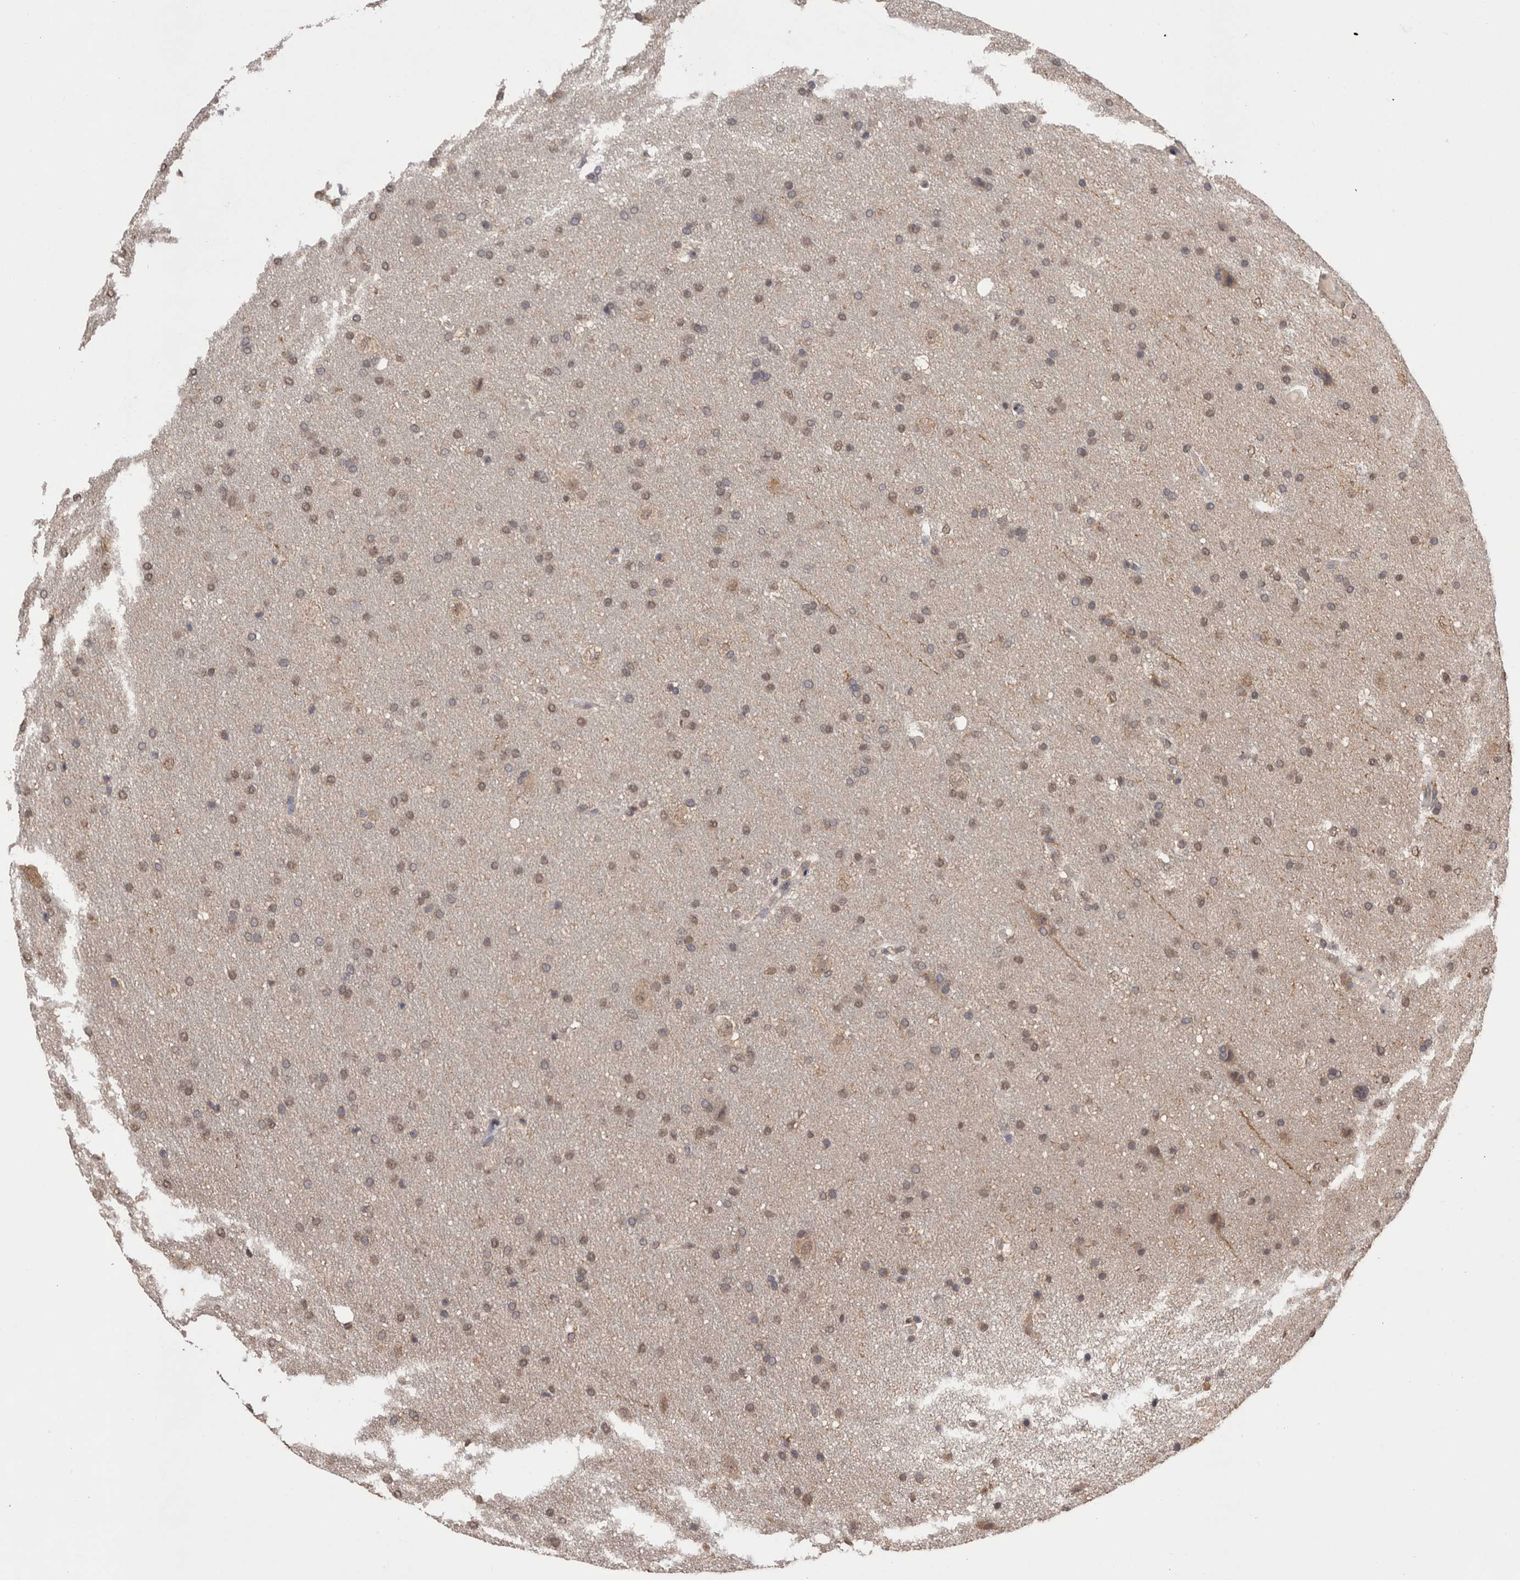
{"staining": {"intensity": "weak", "quantity": ">75%", "location": "nuclear"}, "tissue": "glioma", "cell_type": "Tumor cells", "image_type": "cancer", "snomed": [{"axis": "morphology", "description": "Glioma, malignant, Low grade"}, {"axis": "topography", "description": "Brain"}], "caption": "Low-grade glioma (malignant) was stained to show a protein in brown. There is low levels of weak nuclear staining in approximately >75% of tumor cells. (DAB (3,3'-diaminobenzidine) IHC with brightfield microscopy, high magnification).", "gene": "GRK5", "patient": {"sex": "female", "age": 37}}